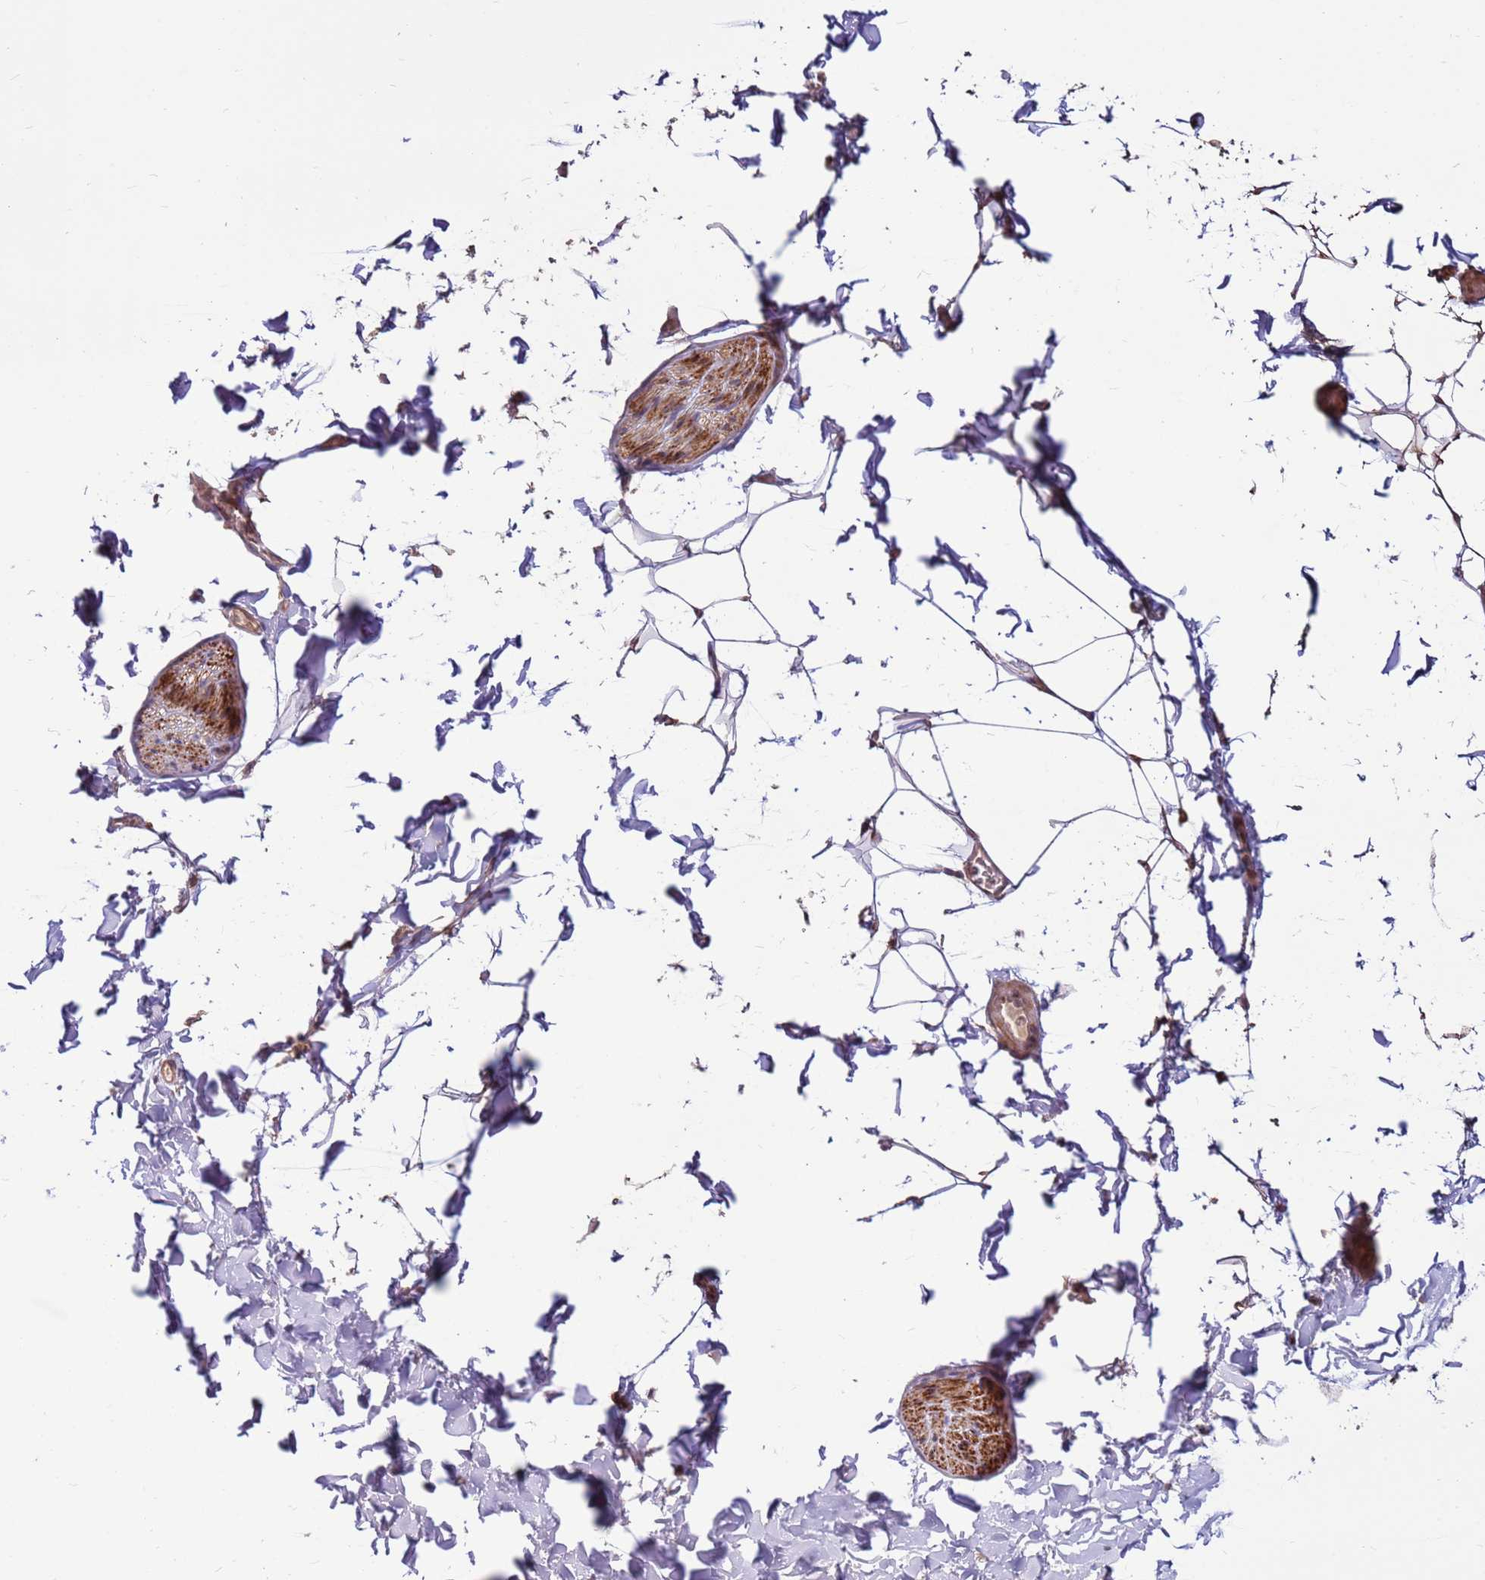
{"staining": {"intensity": "moderate", "quantity": "<25%", "location": "cytoplasmic/membranous"}, "tissue": "adipose tissue", "cell_type": "Adipocytes", "image_type": "normal", "snomed": [{"axis": "morphology", "description": "Normal tissue, NOS"}, {"axis": "topography", "description": "Gallbladder"}, {"axis": "topography", "description": "Peripheral nerve tissue"}], "caption": "Protein expression analysis of benign human adipose tissue reveals moderate cytoplasmic/membranous positivity in approximately <25% of adipocytes.", "gene": "LGI4", "patient": {"sex": "male", "age": 38}}